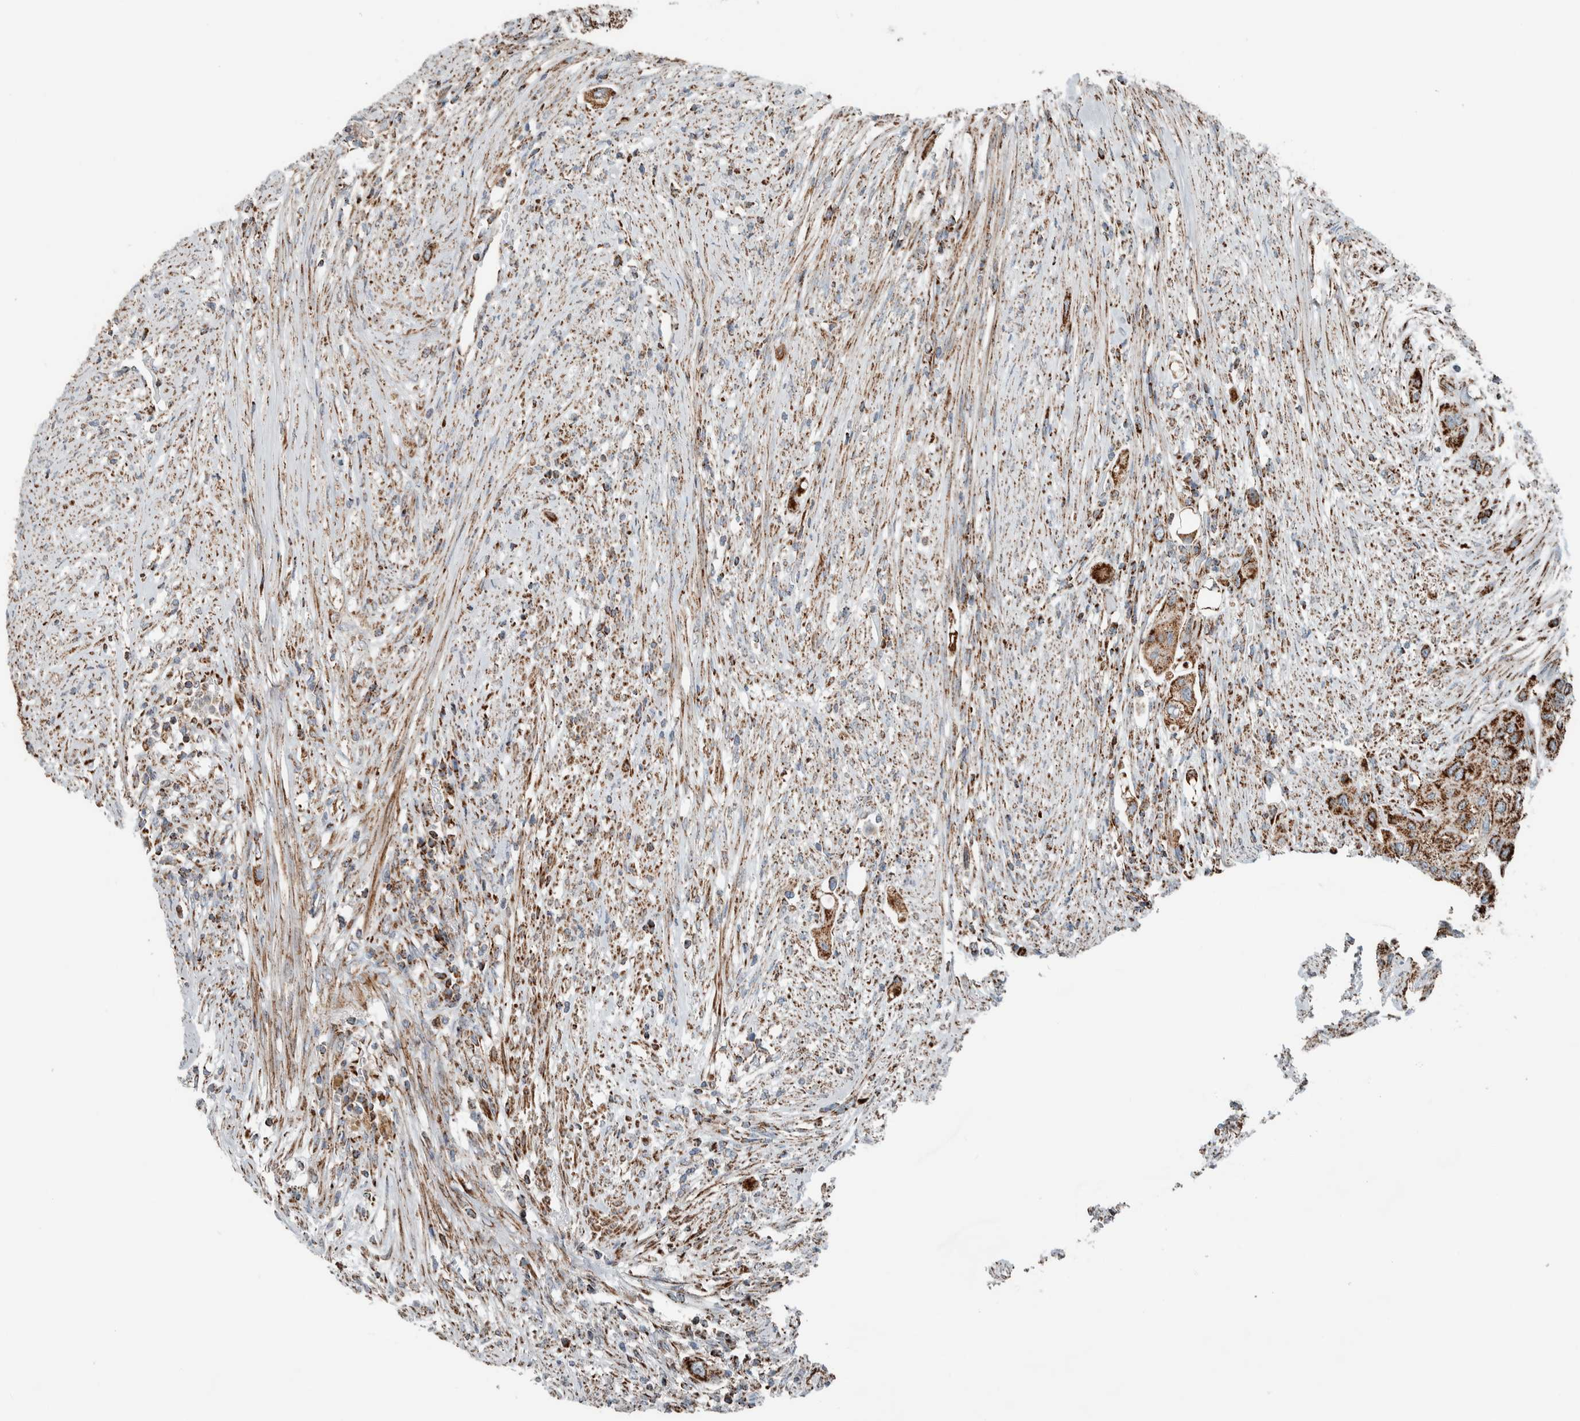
{"staining": {"intensity": "moderate", "quantity": ">75%", "location": "cytoplasmic/membranous"}, "tissue": "urothelial cancer", "cell_type": "Tumor cells", "image_type": "cancer", "snomed": [{"axis": "morphology", "description": "Urothelial carcinoma, High grade"}, {"axis": "topography", "description": "Urinary bladder"}], "caption": "Protein expression analysis of urothelial cancer demonstrates moderate cytoplasmic/membranous staining in about >75% of tumor cells.", "gene": "CNTROB", "patient": {"sex": "female", "age": 56}}